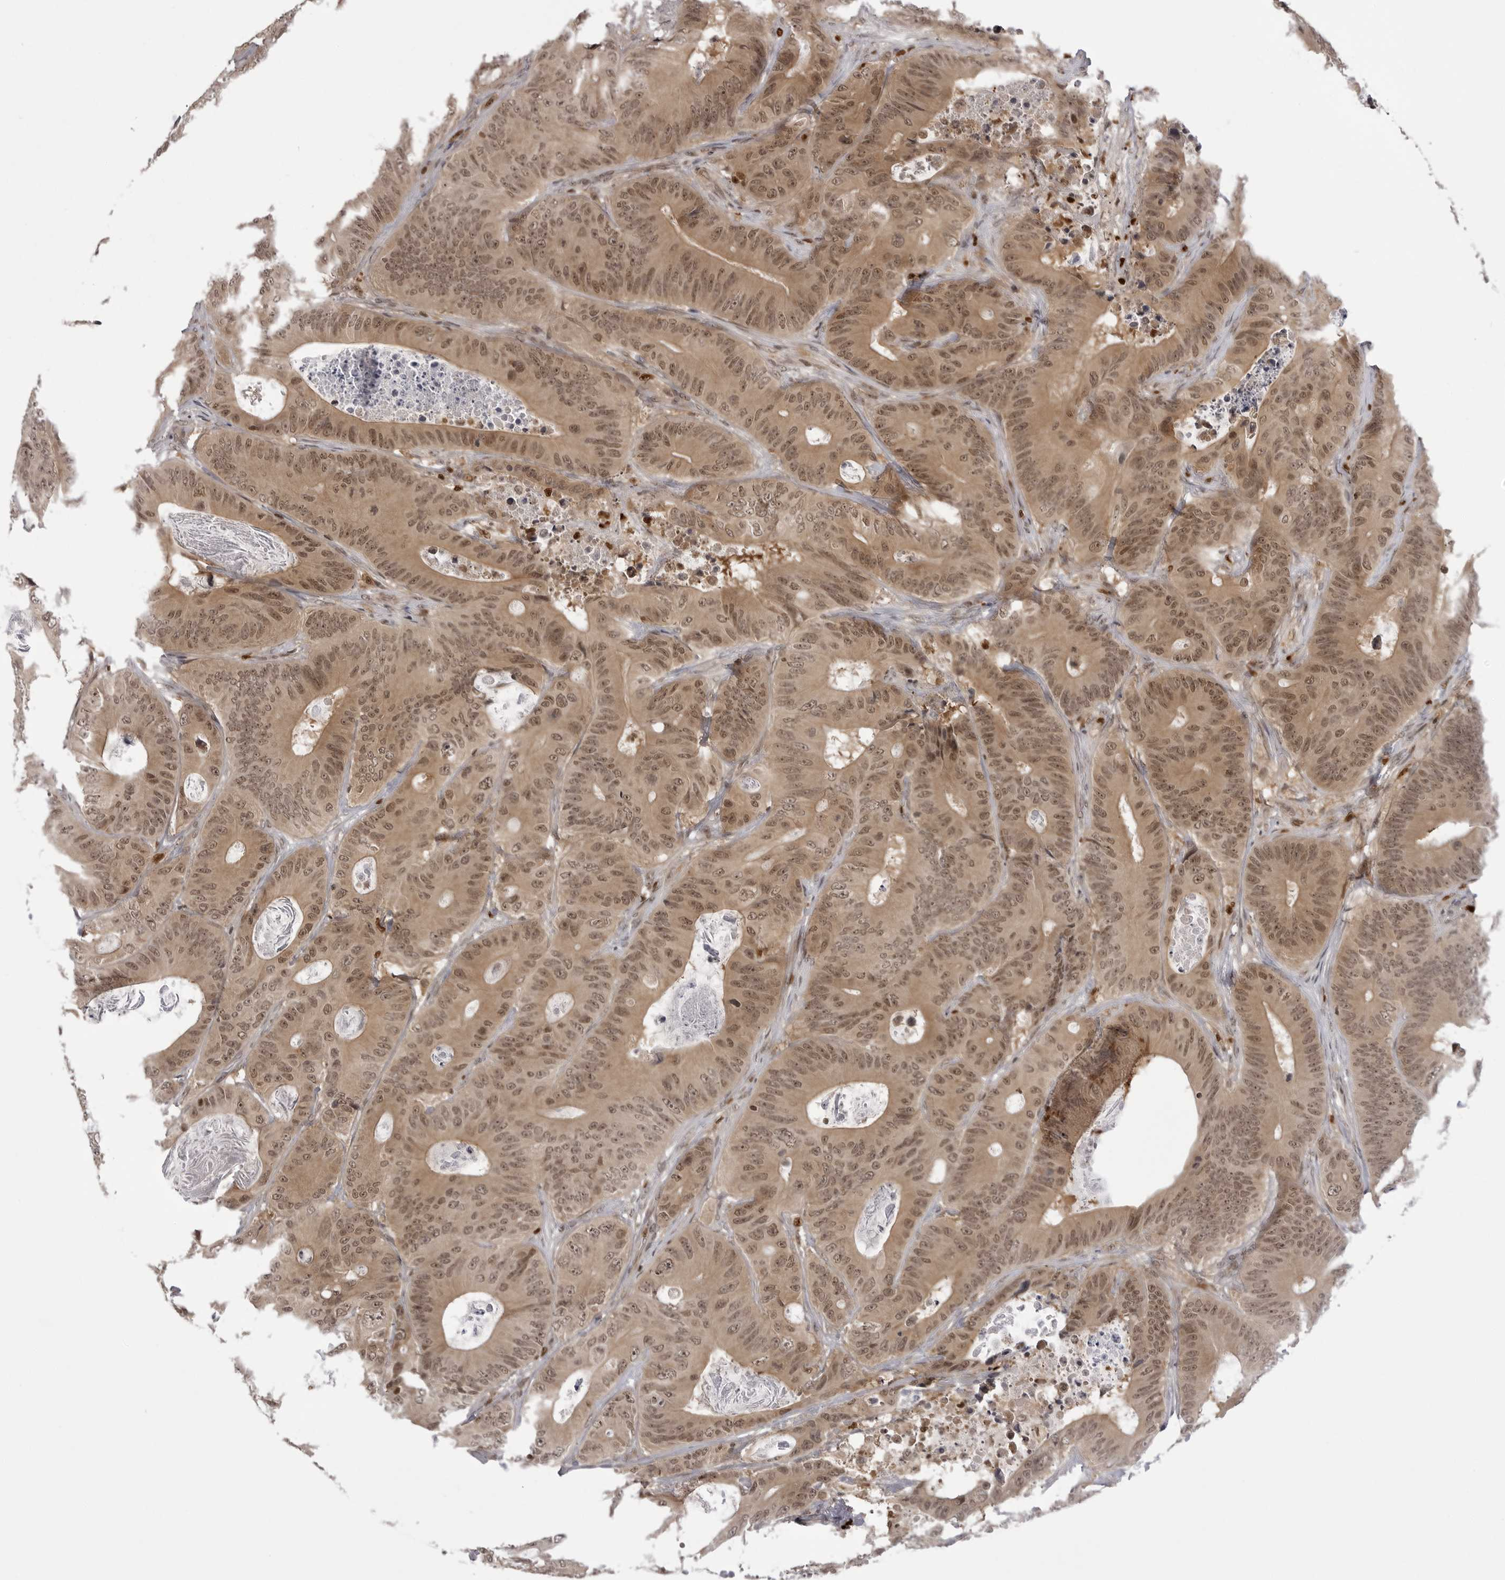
{"staining": {"intensity": "moderate", "quantity": ">75%", "location": "cytoplasmic/membranous,nuclear"}, "tissue": "colorectal cancer", "cell_type": "Tumor cells", "image_type": "cancer", "snomed": [{"axis": "morphology", "description": "Adenocarcinoma, NOS"}, {"axis": "topography", "description": "Colon"}], "caption": "IHC staining of colorectal cancer (adenocarcinoma), which demonstrates medium levels of moderate cytoplasmic/membranous and nuclear expression in approximately >75% of tumor cells indicating moderate cytoplasmic/membranous and nuclear protein staining. The staining was performed using DAB (brown) for protein detection and nuclei were counterstained in hematoxylin (blue).", "gene": "PTK2B", "patient": {"sex": "male", "age": 83}}